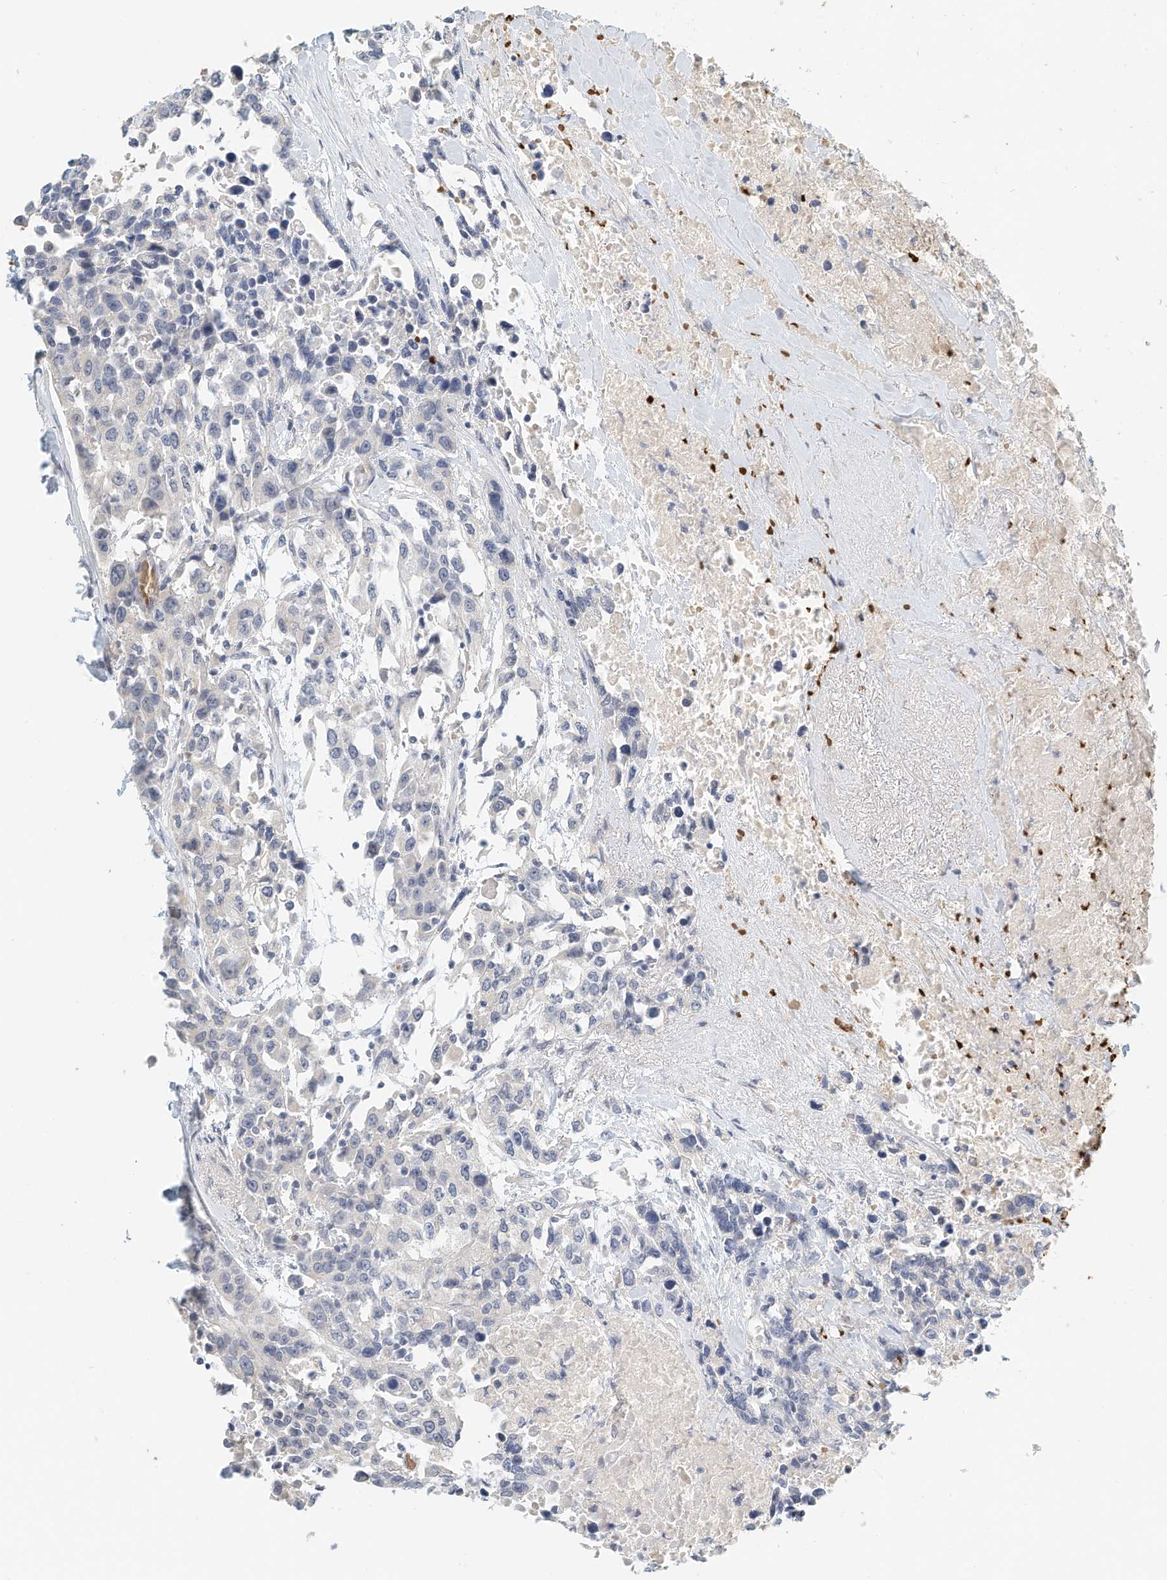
{"staining": {"intensity": "negative", "quantity": "none", "location": "none"}, "tissue": "urothelial cancer", "cell_type": "Tumor cells", "image_type": "cancer", "snomed": [{"axis": "morphology", "description": "Urothelial carcinoma, High grade"}, {"axis": "topography", "description": "Urinary bladder"}], "caption": "Immunohistochemistry photomicrograph of neoplastic tissue: urothelial cancer stained with DAB (3,3'-diaminobenzidine) demonstrates no significant protein positivity in tumor cells.", "gene": "RCAN3", "patient": {"sex": "female", "age": 80}}